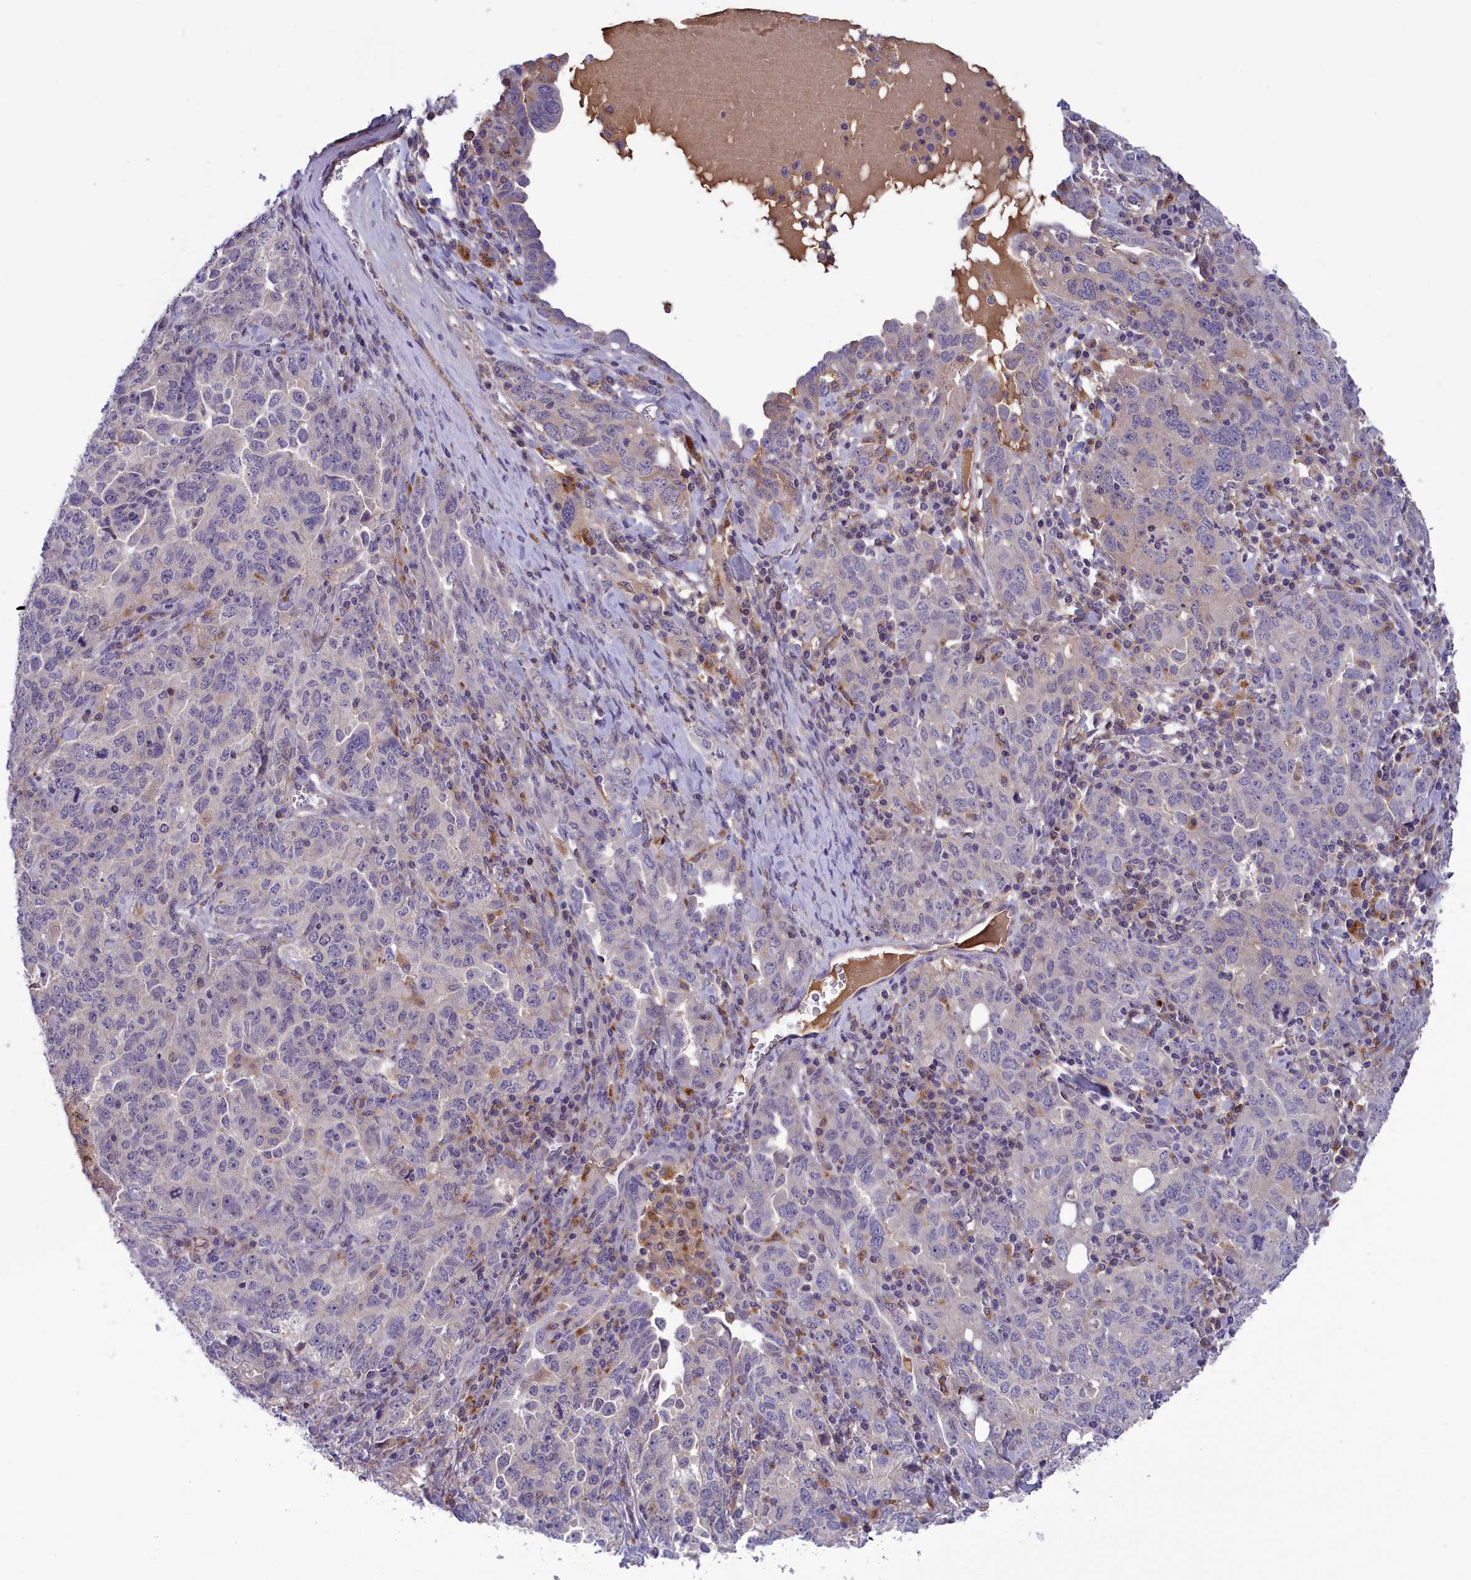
{"staining": {"intensity": "negative", "quantity": "none", "location": "none"}, "tissue": "ovarian cancer", "cell_type": "Tumor cells", "image_type": "cancer", "snomed": [{"axis": "morphology", "description": "Carcinoma, endometroid"}, {"axis": "topography", "description": "Ovary"}], "caption": "Ovarian cancer (endometroid carcinoma) stained for a protein using immunohistochemistry (IHC) shows no positivity tumor cells.", "gene": "STYX", "patient": {"sex": "female", "age": 62}}